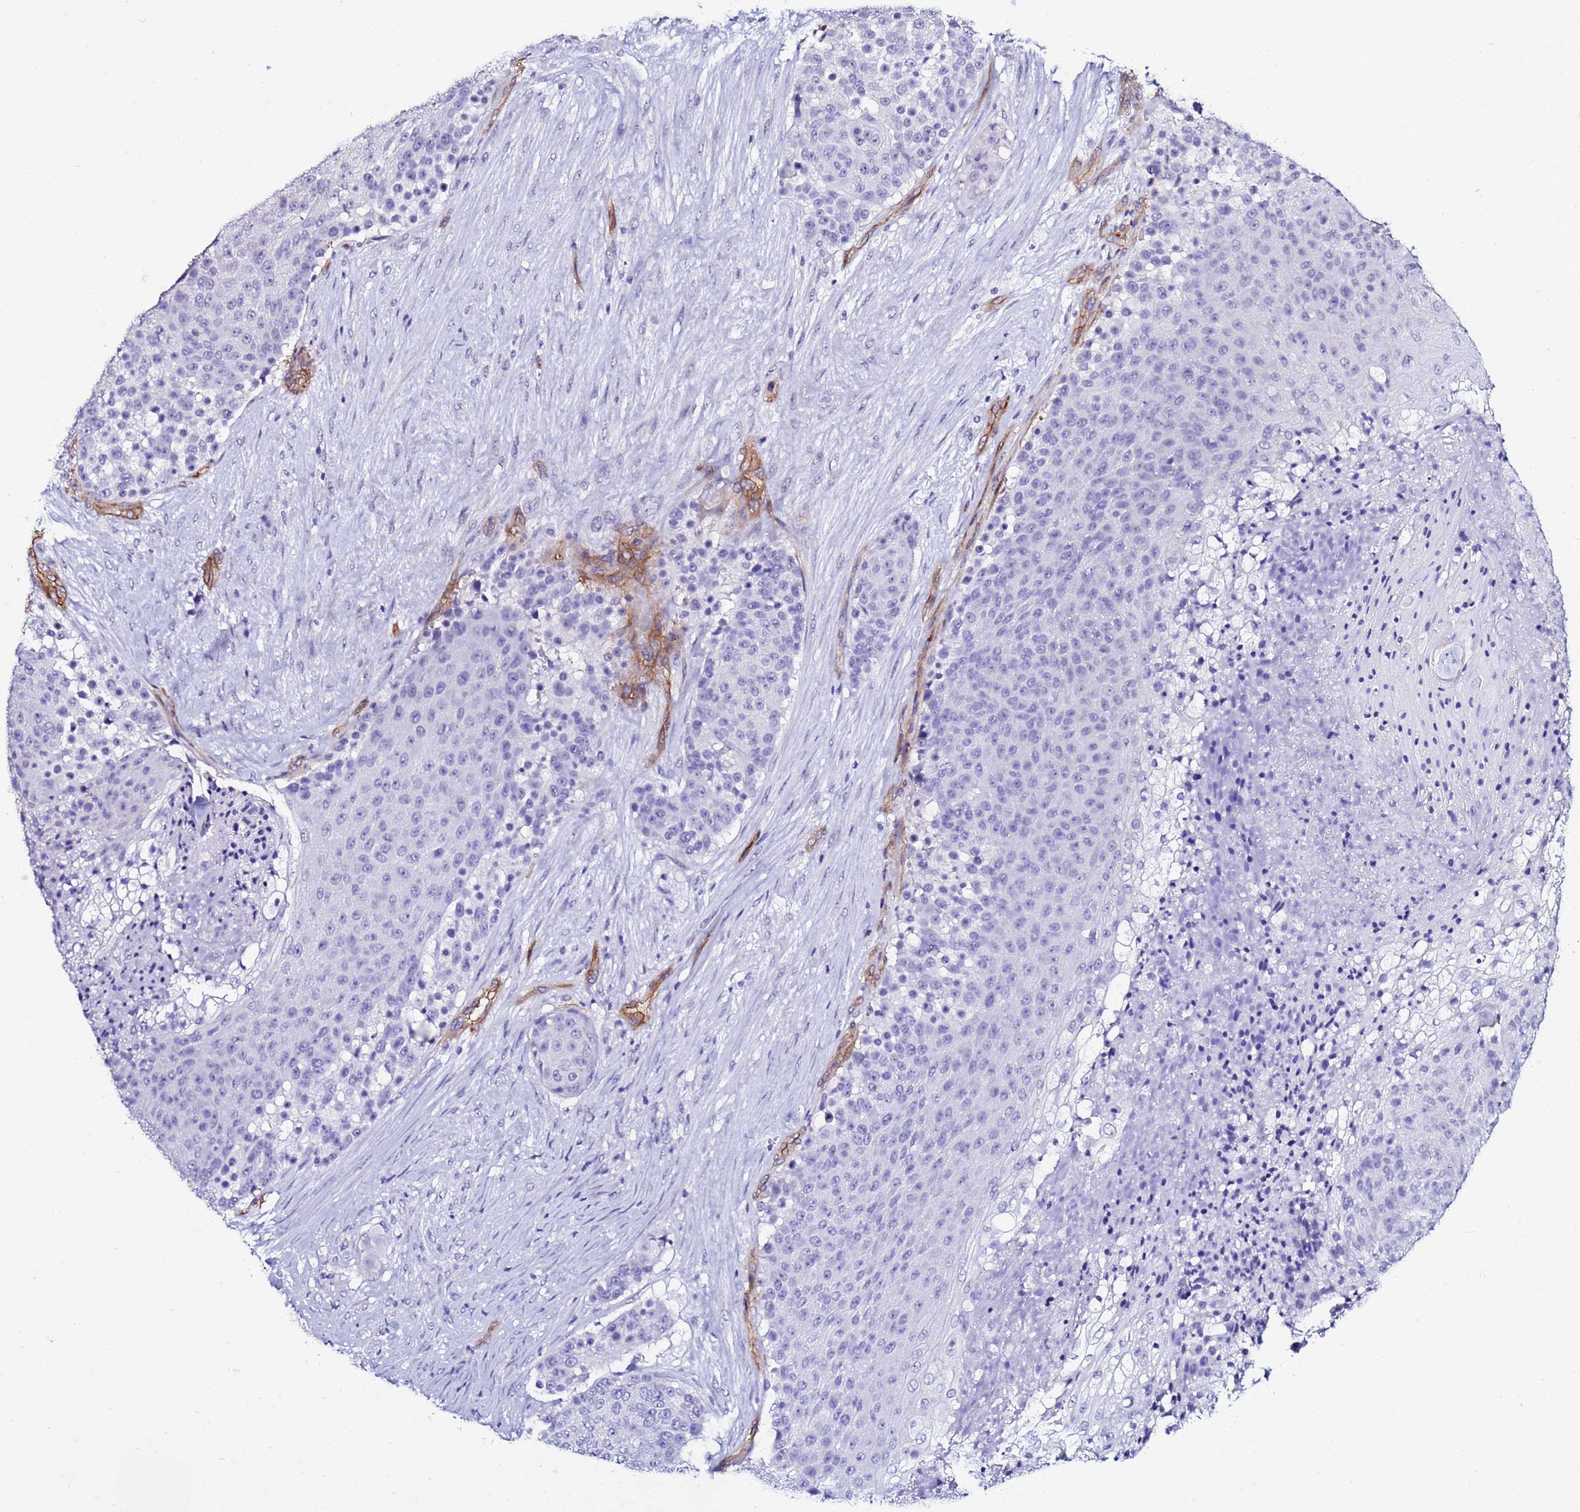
{"staining": {"intensity": "negative", "quantity": "none", "location": "none"}, "tissue": "urothelial cancer", "cell_type": "Tumor cells", "image_type": "cancer", "snomed": [{"axis": "morphology", "description": "Urothelial carcinoma, High grade"}, {"axis": "topography", "description": "Urinary bladder"}], "caption": "The IHC photomicrograph has no significant expression in tumor cells of urothelial cancer tissue.", "gene": "DEFB104A", "patient": {"sex": "female", "age": 63}}